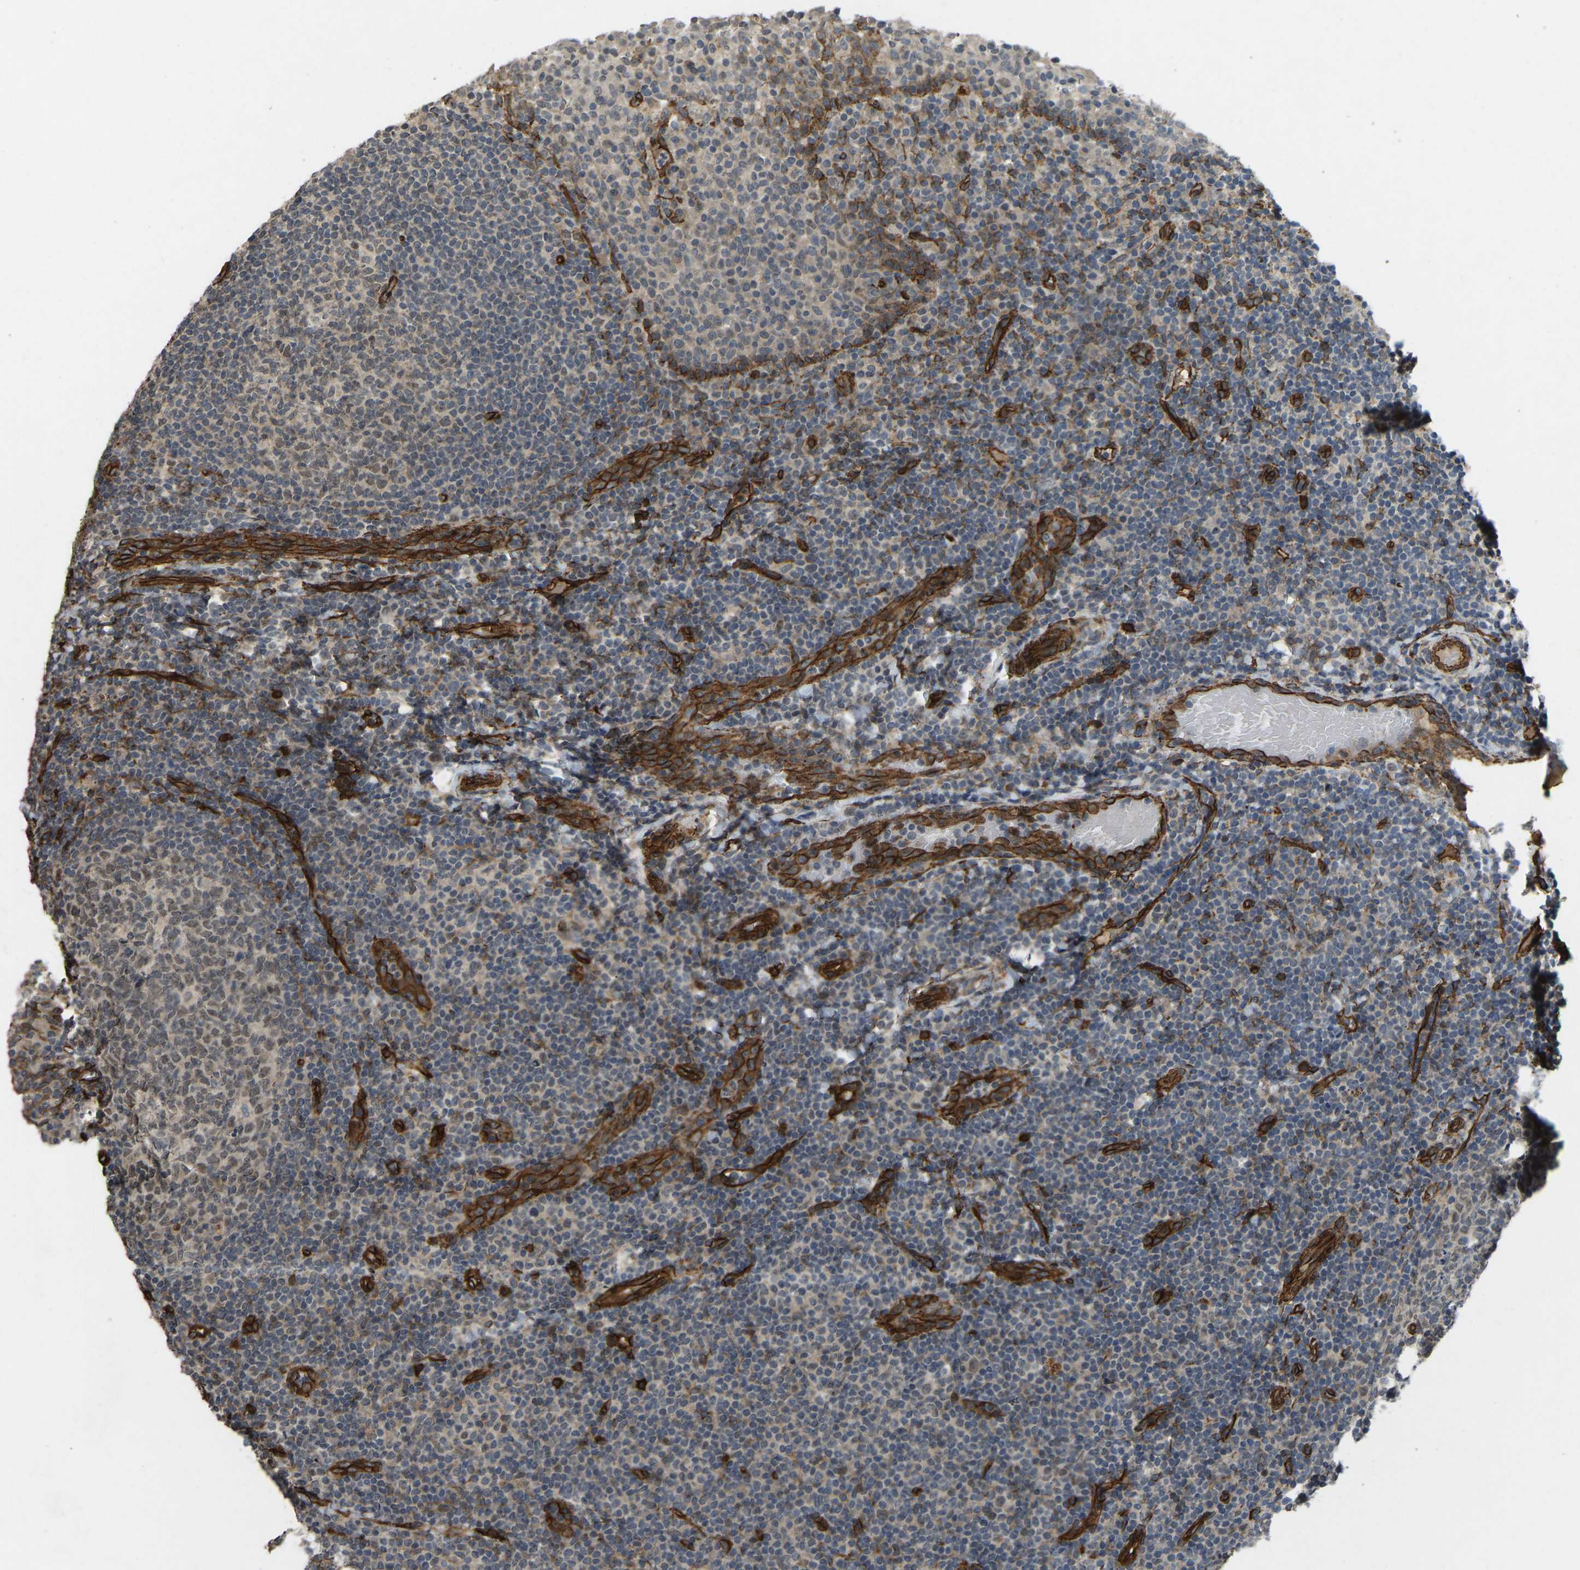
{"staining": {"intensity": "weak", "quantity": "25%-75%", "location": "cytoplasmic/membranous,nuclear"}, "tissue": "tonsil", "cell_type": "Germinal center cells", "image_type": "normal", "snomed": [{"axis": "morphology", "description": "Normal tissue, NOS"}, {"axis": "topography", "description": "Tonsil"}], "caption": "This image demonstrates immunohistochemistry staining of normal human tonsil, with low weak cytoplasmic/membranous,nuclear expression in about 25%-75% of germinal center cells.", "gene": "NMB", "patient": {"sex": "female", "age": 19}}